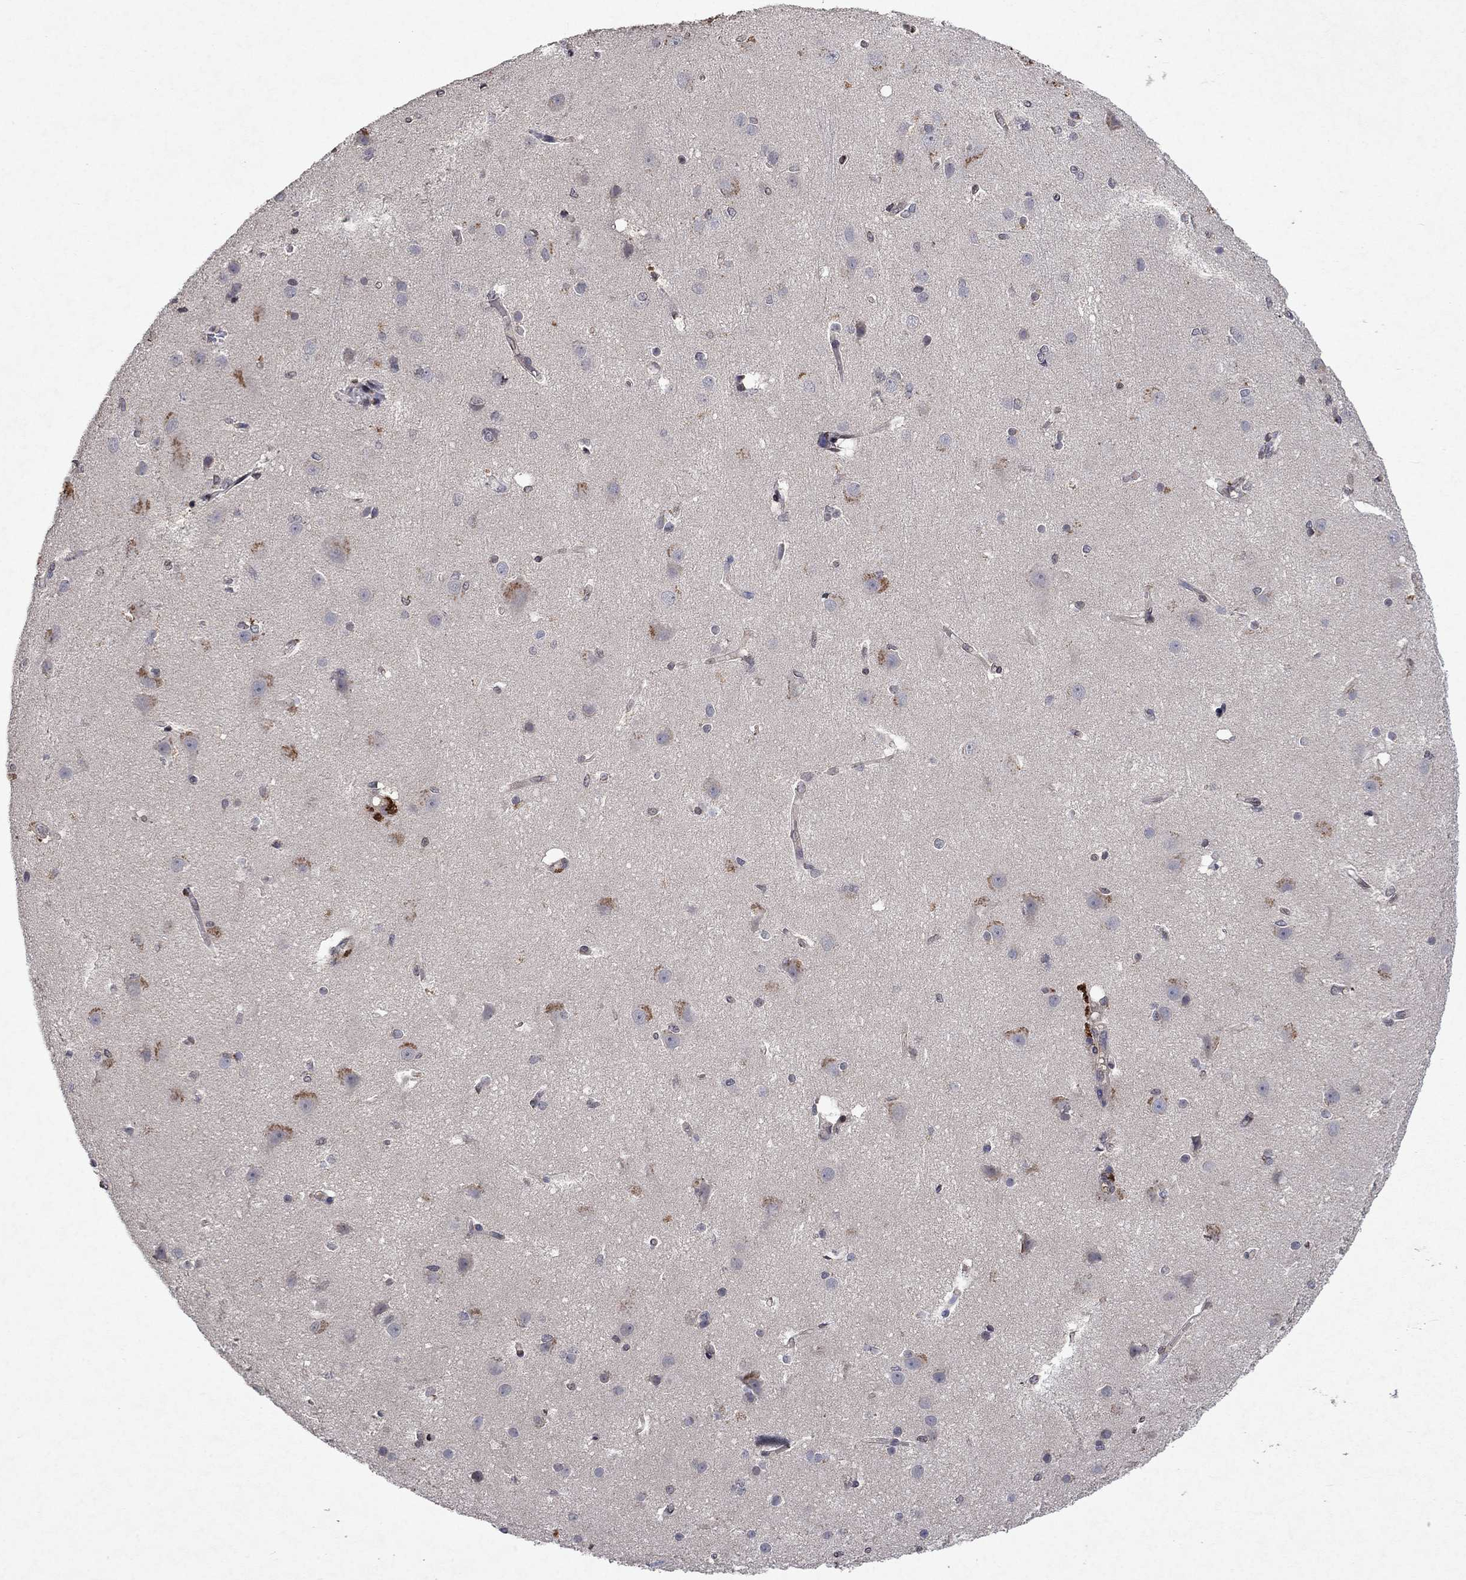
{"staining": {"intensity": "weak", "quantity": "25%-75%", "location": "cytoplasmic/membranous"}, "tissue": "cerebral cortex", "cell_type": "Endothelial cells", "image_type": "normal", "snomed": [{"axis": "morphology", "description": "Normal tissue, NOS"}, {"axis": "topography", "description": "Cerebral cortex"}], "caption": "Protein expression analysis of normal cerebral cortex exhibits weak cytoplasmic/membranous positivity in about 25%-75% of endothelial cells. Using DAB (3,3'-diaminobenzidine) (brown) and hematoxylin (blue) stains, captured at high magnification using brightfield microscopy.", "gene": "TTC38", "patient": {"sex": "male", "age": 37}}